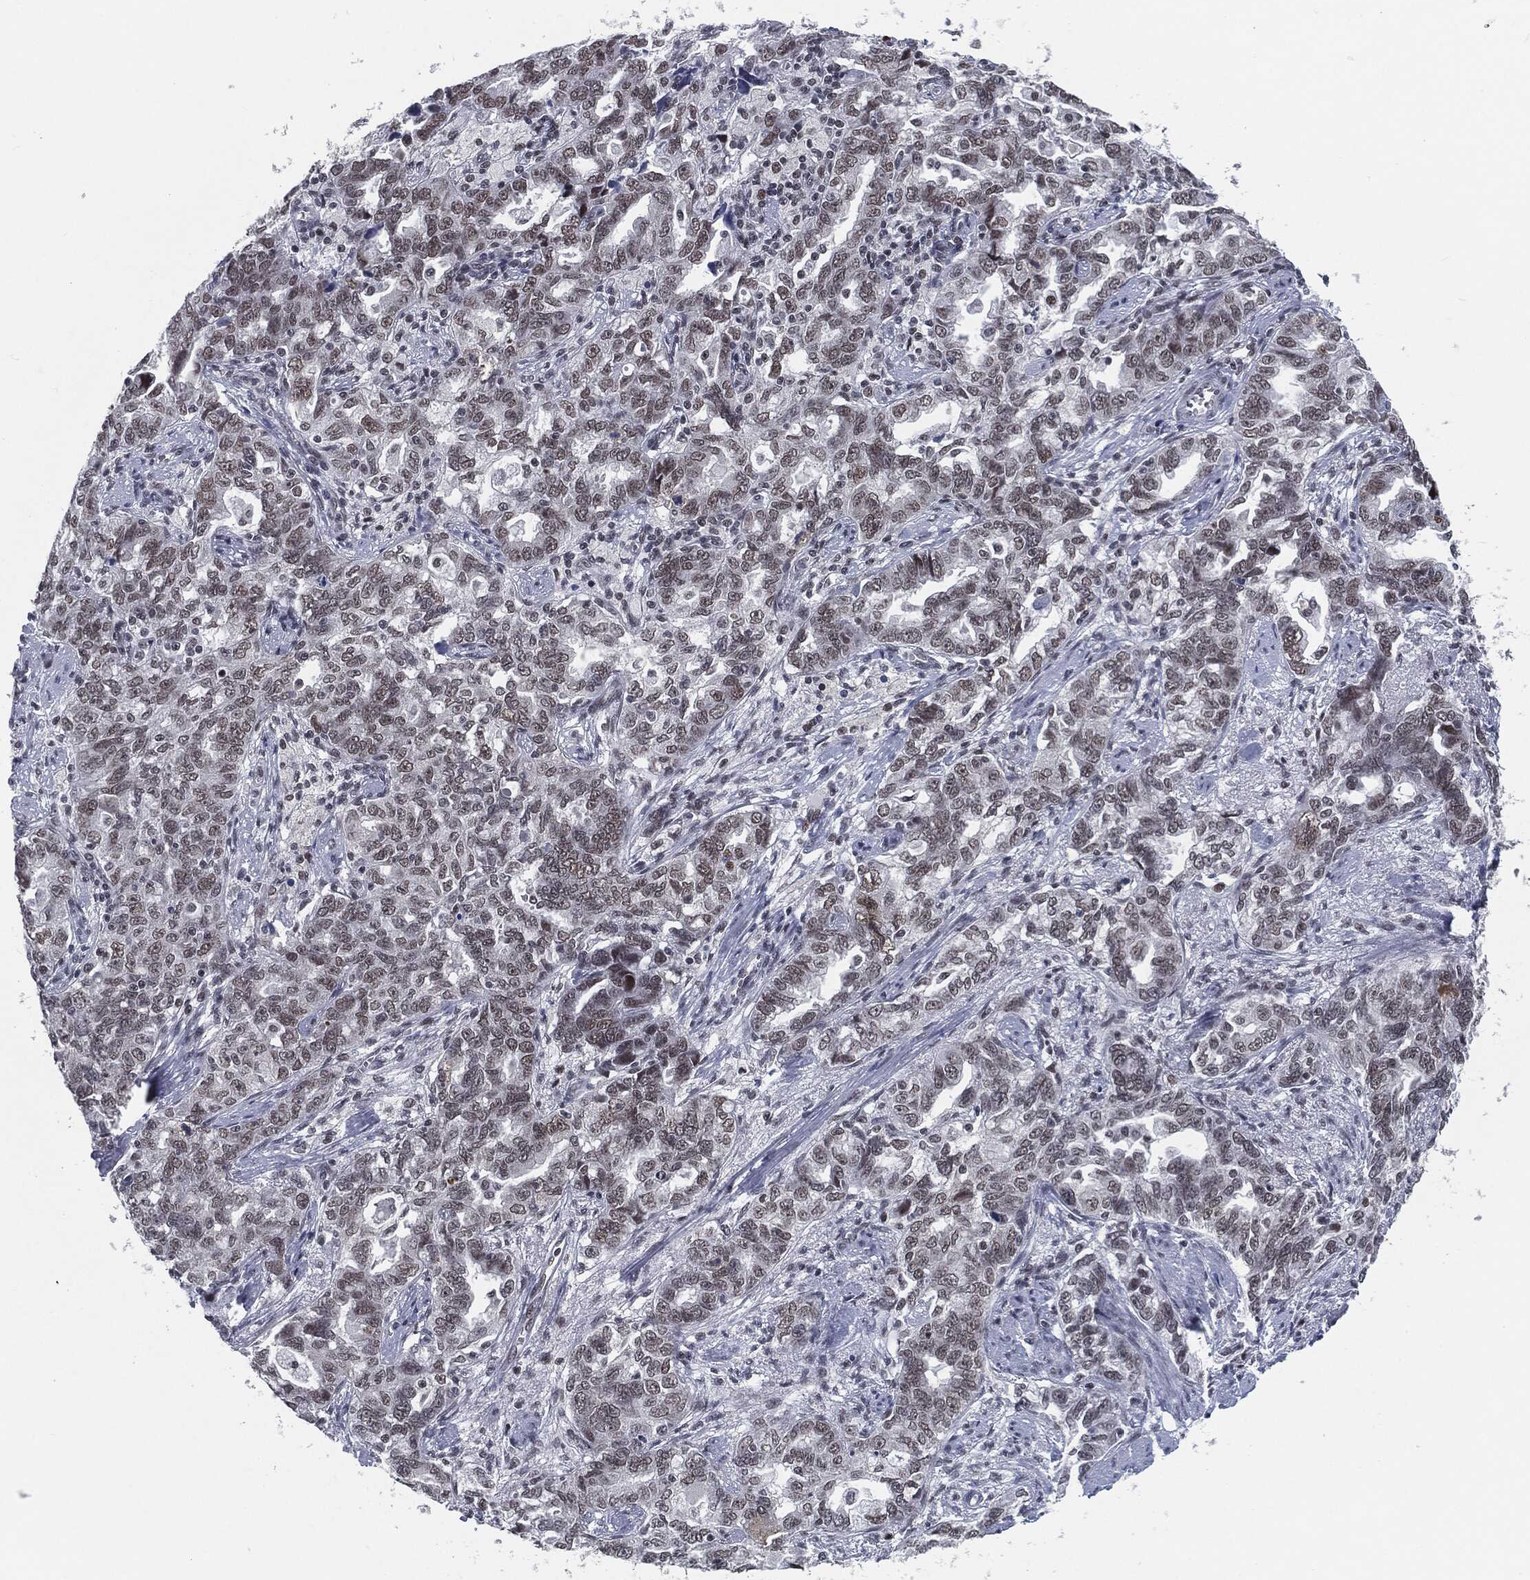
{"staining": {"intensity": "weak", "quantity": "25%-75%", "location": "nuclear"}, "tissue": "ovarian cancer", "cell_type": "Tumor cells", "image_type": "cancer", "snomed": [{"axis": "morphology", "description": "Cystadenocarcinoma, serous, NOS"}, {"axis": "topography", "description": "Ovary"}], "caption": "A brown stain shows weak nuclear positivity of a protein in ovarian serous cystadenocarcinoma tumor cells. The protein is shown in brown color, while the nuclei are stained blue.", "gene": "ANXA1", "patient": {"sex": "female", "age": 51}}